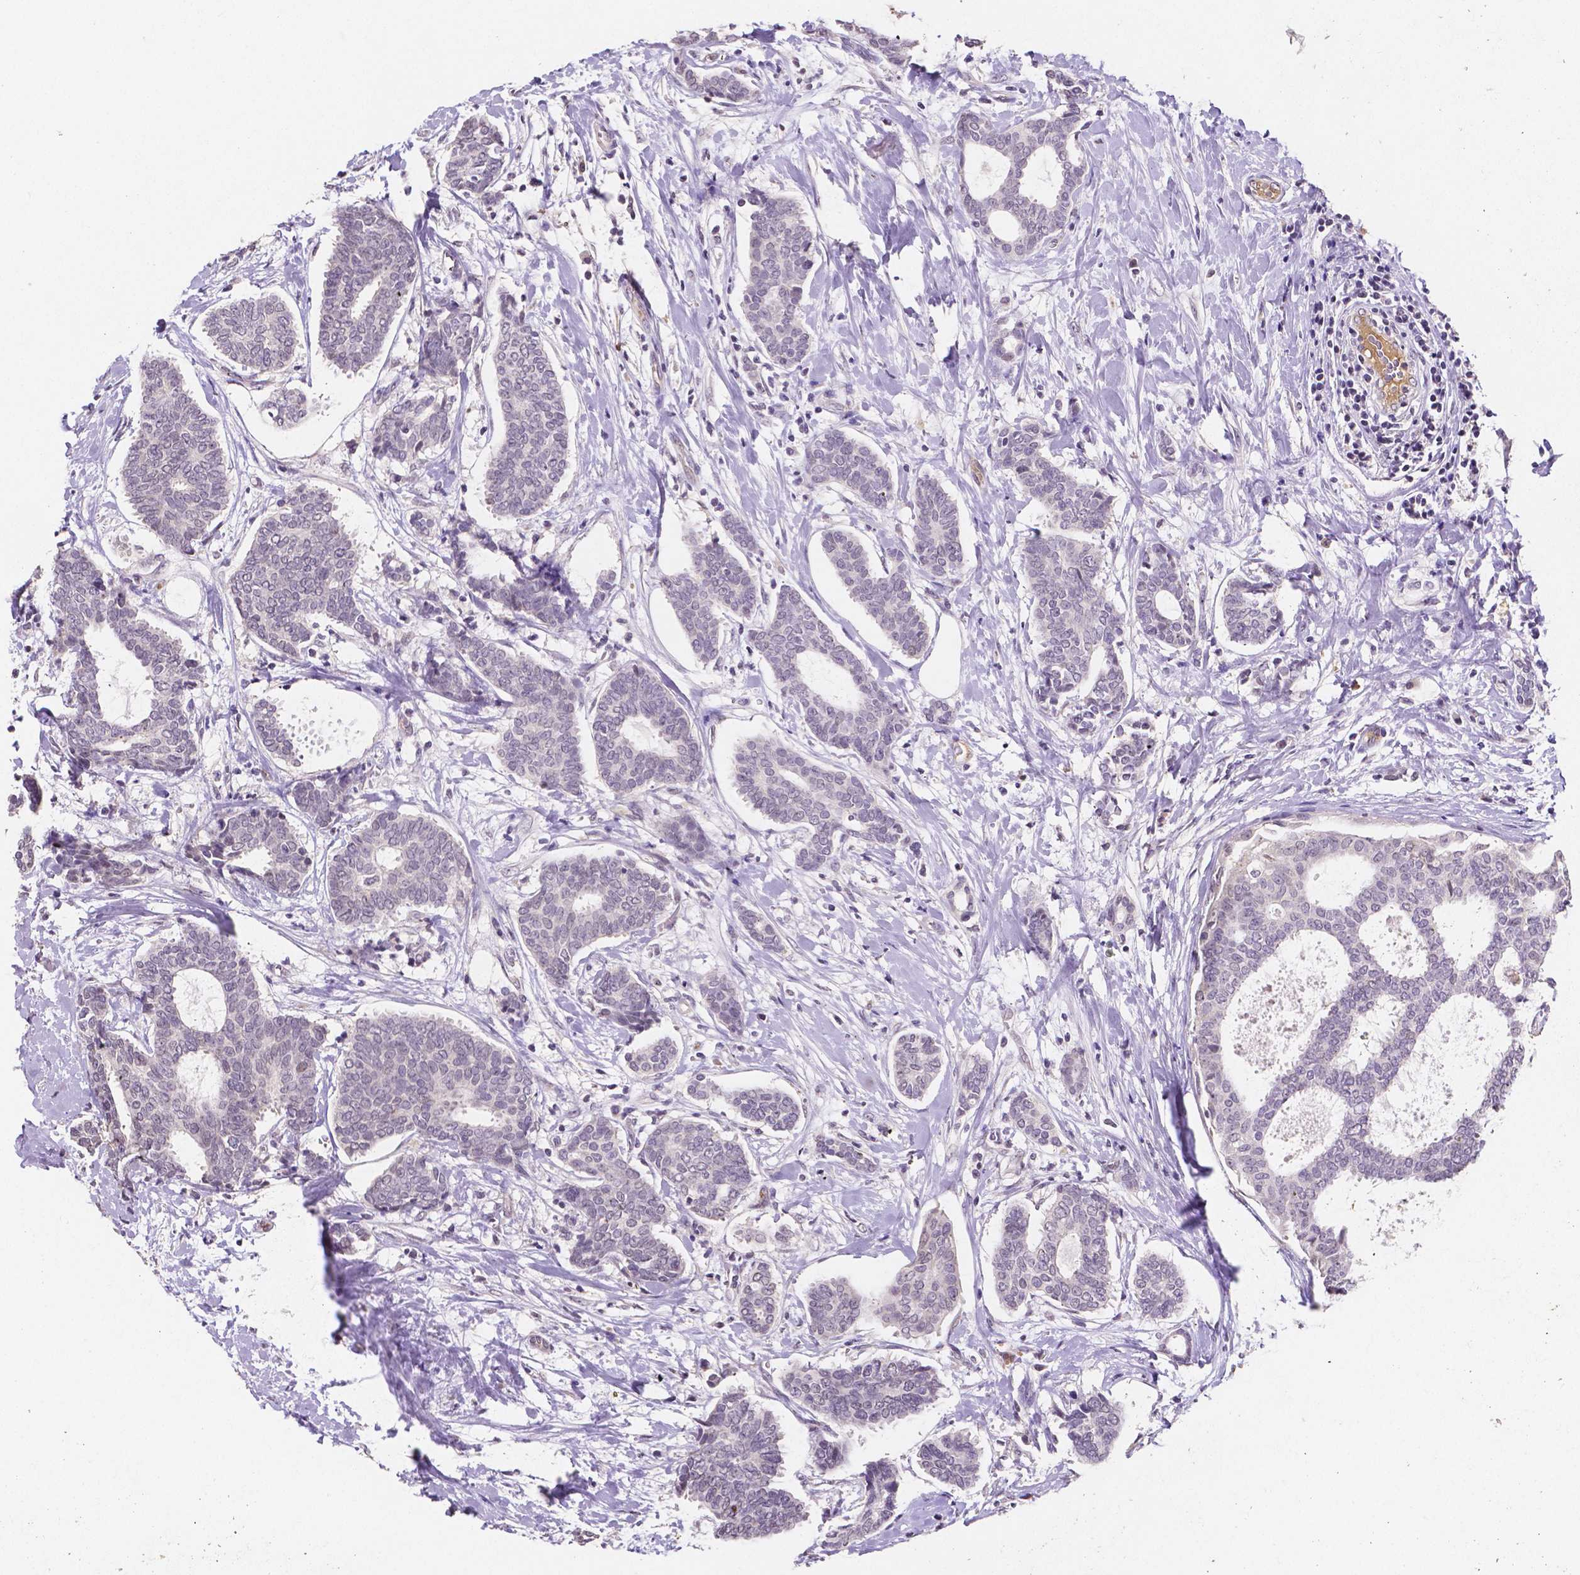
{"staining": {"intensity": "negative", "quantity": "none", "location": "none"}, "tissue": "breast cancer", "cell_type": "Tumor cells", "image_type": "cancer", "snomed": [{"axis": "morphology", "description": "Intraductal carcinoma, in situ"}, {"axis": "morphology", "description": "Duct carcinoma"}, {"axis": "morphology", "description": "Lobular carcinoma, in situ"}, {"axis": "topography", "description": "Breast"}], "caption": "Immunohistochemistry (IHC) histopathology image of neoplastic tissue: human breast cancer (infiltrating ductal carcinoma) stained with DAB exhibits no significant protein expression in tumor cells.", "gene": "ELAVL2", "patient": {"sex": "female", "age": 44}}